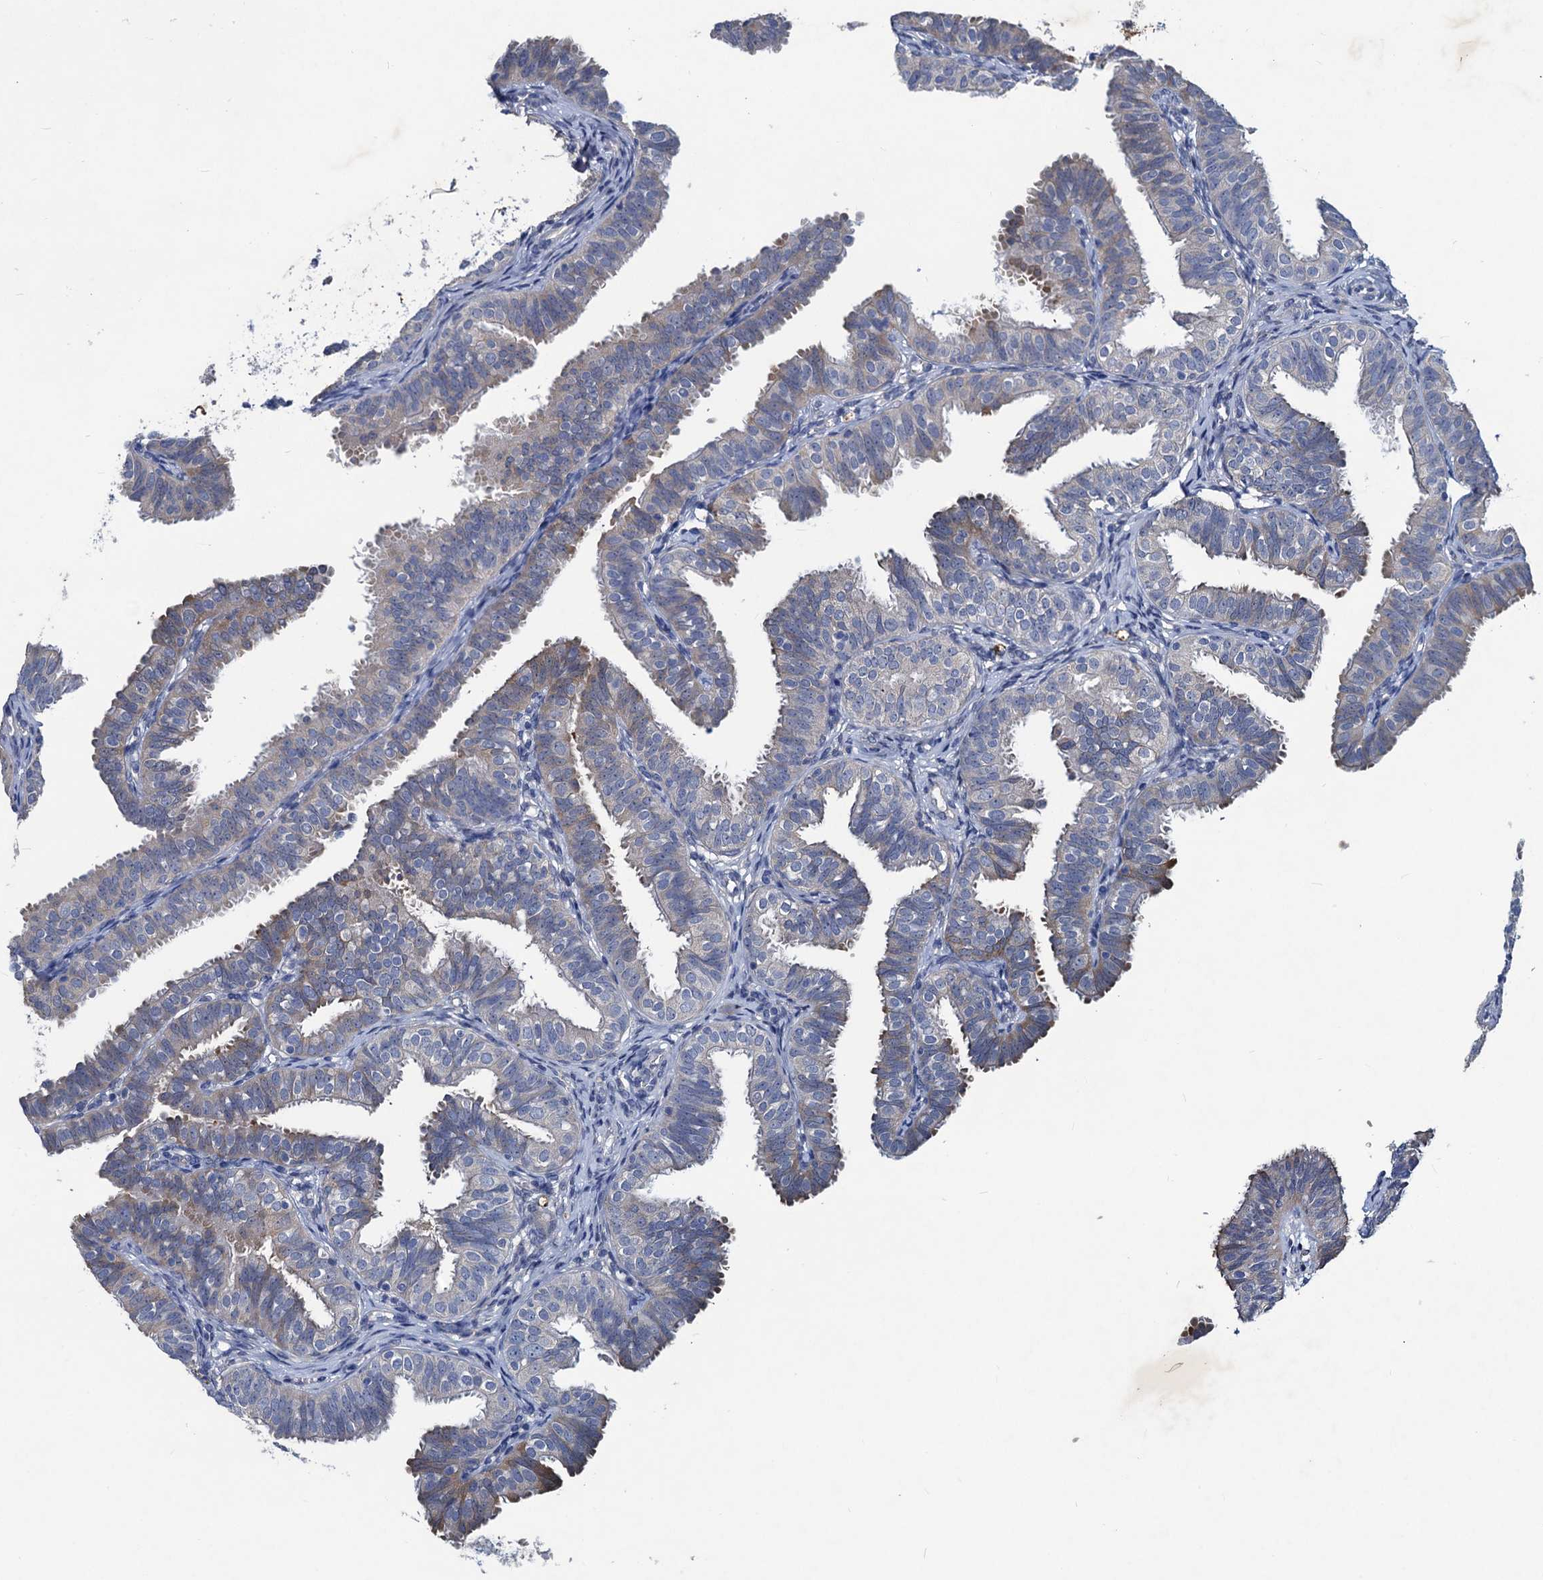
{"staining": {"intensity": "weak", "quantity": "<25%", "location": "cytoplasmic/membranous"}, "tissue": "fallopian tube", "cell_type": "Glandular cells", "image_type": "normal", "snomed": [{"axis": "morphology", "description": "Normal tissue, NOS"}, {"axis": "topography", "description": "Fallopian tube"}], "caption": "Fallopian tube stained for a protein using IHC shows no expression glandular cells.", "gene": "RTKN2", "patient": {"sex": "female", "age": 35}}